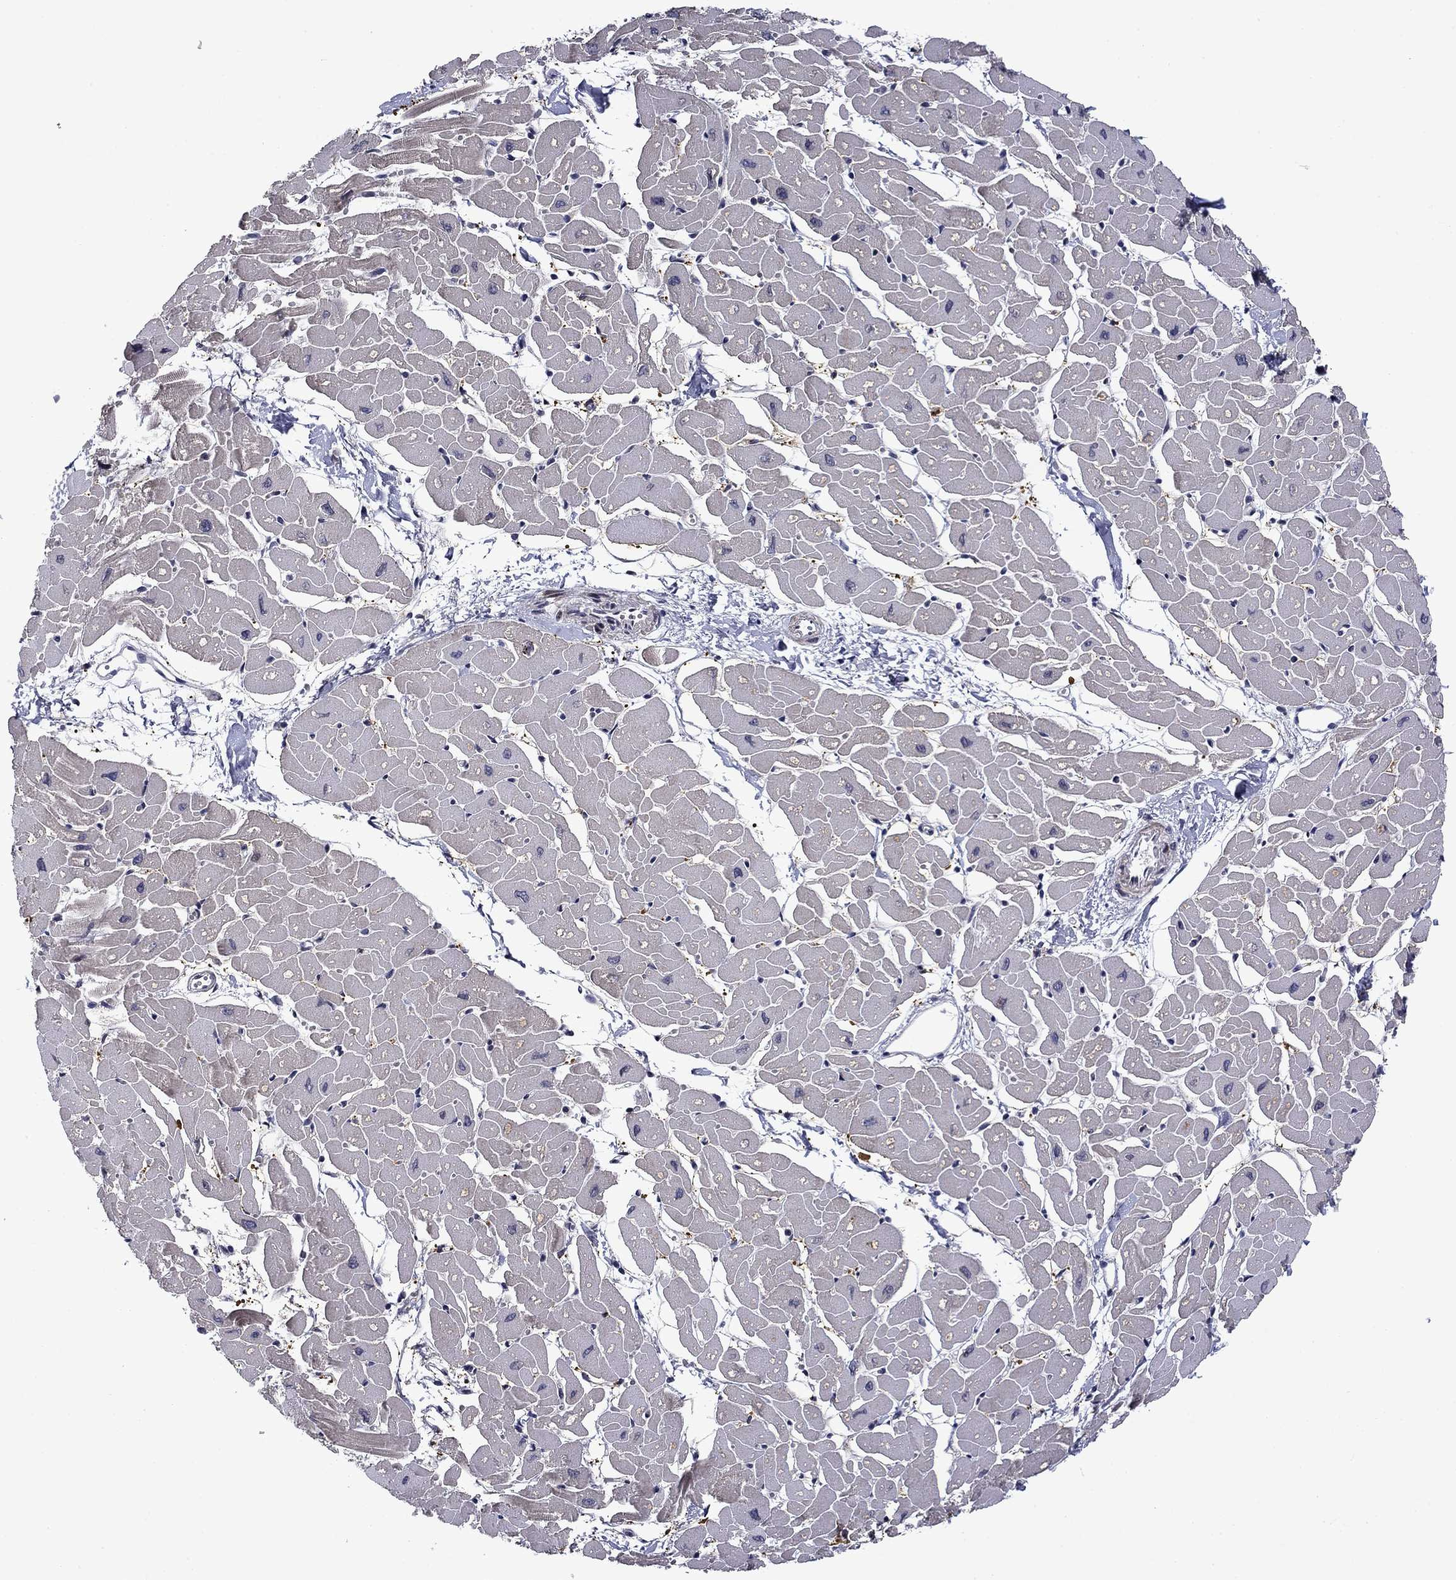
{"staining": {"intensity": "negative", "quantity": "none", "location": "none"}, "tissue": "heart muscle", "cell_type": "Cardiomyocytes", "image_type": "normal", "snomed": [{"axis": "morphology", "description": "Normal tissue, NOS"}, {"axis": "topography", "description": "Heart"}], "caption": "Immunohistochemistry (IHC) histopathology image of benign heart muscle: human heart muscle stained with DAB shows no significant protein staining in cardiomyocytes.", "gene": "B3GAT1", "patient": {"sex": "male", "age": 57}}